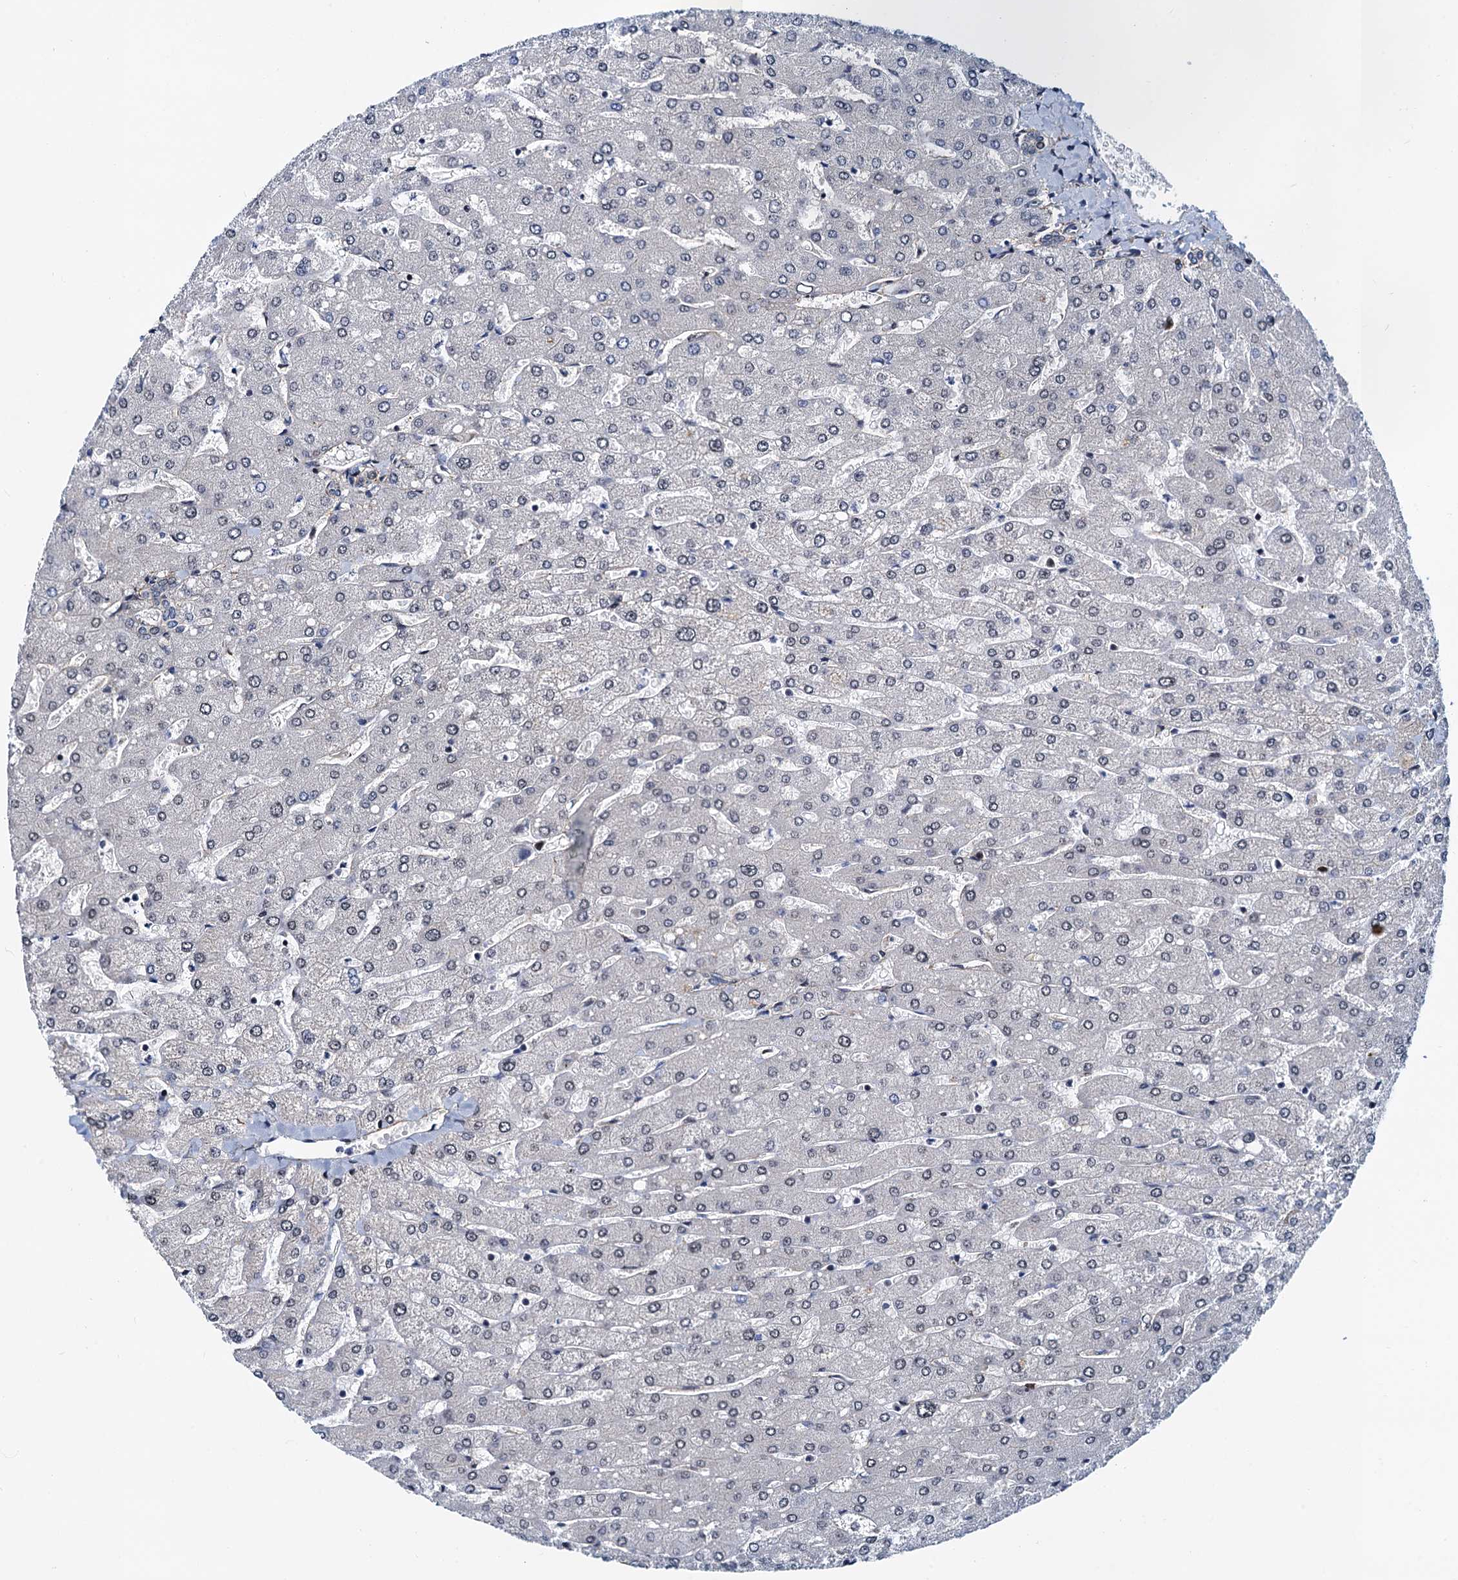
{"staining": {"intensity": "negative", "quantity": "none", "location": "none"}, "tissue": "liver", "cell_type": "Cholangiocytes", "image_type": "normal", "snomed": [{"axis": "morphology", "description": "Normal tissue, NOS"}, {"axis": "topography", "description": "Liver"}], "caption": "The photomicrograph shows no staining of cholangiocytes in unremarkable liver.", "gene": "PTGES3", "patient": {"sex": "male", "age": 55}}